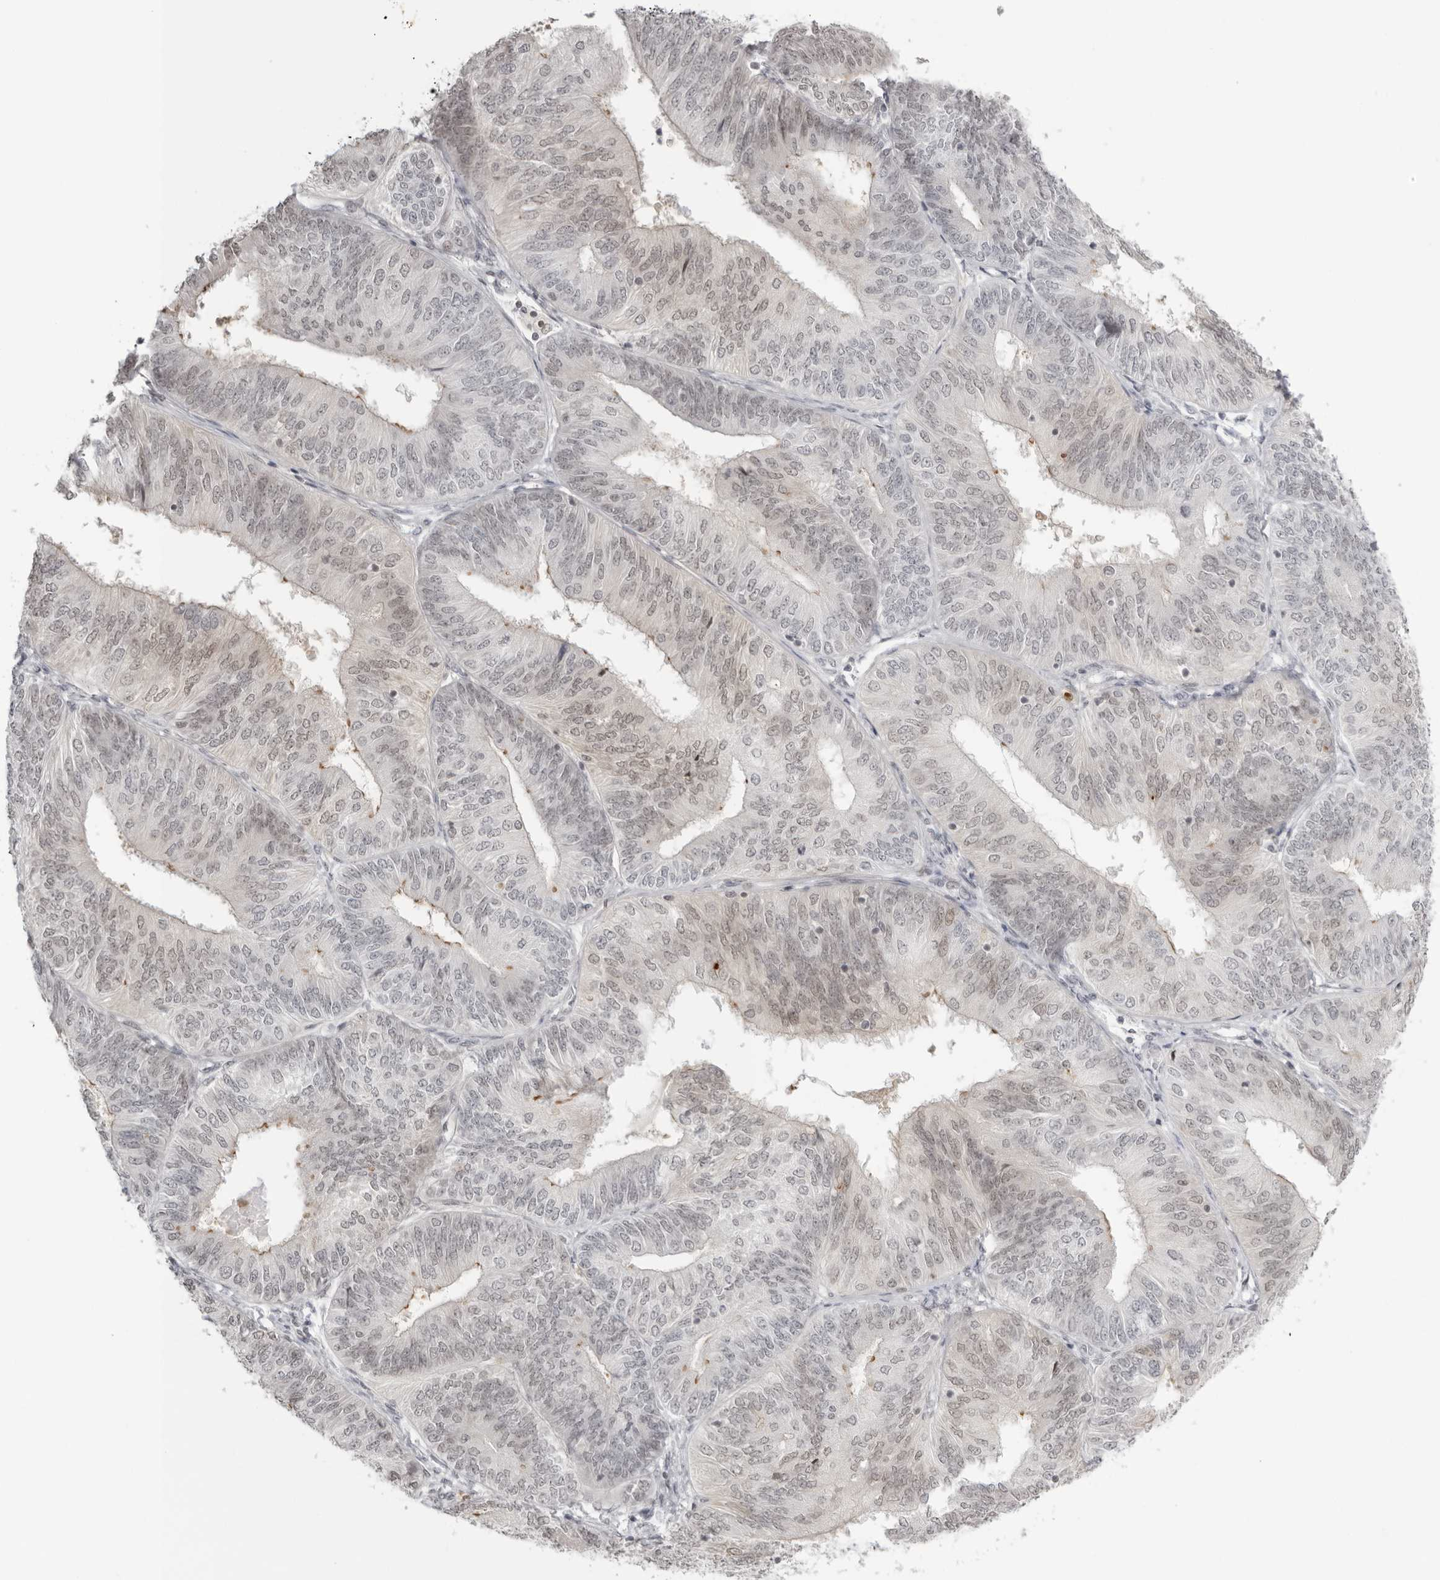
{"staining": {"intensity": "weak", "quantity": "25%-75%", "location": "nuclear"}, "tissue": "endometrial cancer", "cell_type": "Tumor cells", "image_type": "cancer", "snomed": [{"axis": "morphology", "description": "Adenocarcinoma, NOS"}, {"axis": "topography", "description": "Endometrium"}], "caption": "Immunohistochemical staining of human endometrial adenocarcinoma displays low levels of weak nuclear positivity in about 25%-75% of tumor cells.", "gene": "RNF146", "patient": {"sex": "female", "age": 58}}